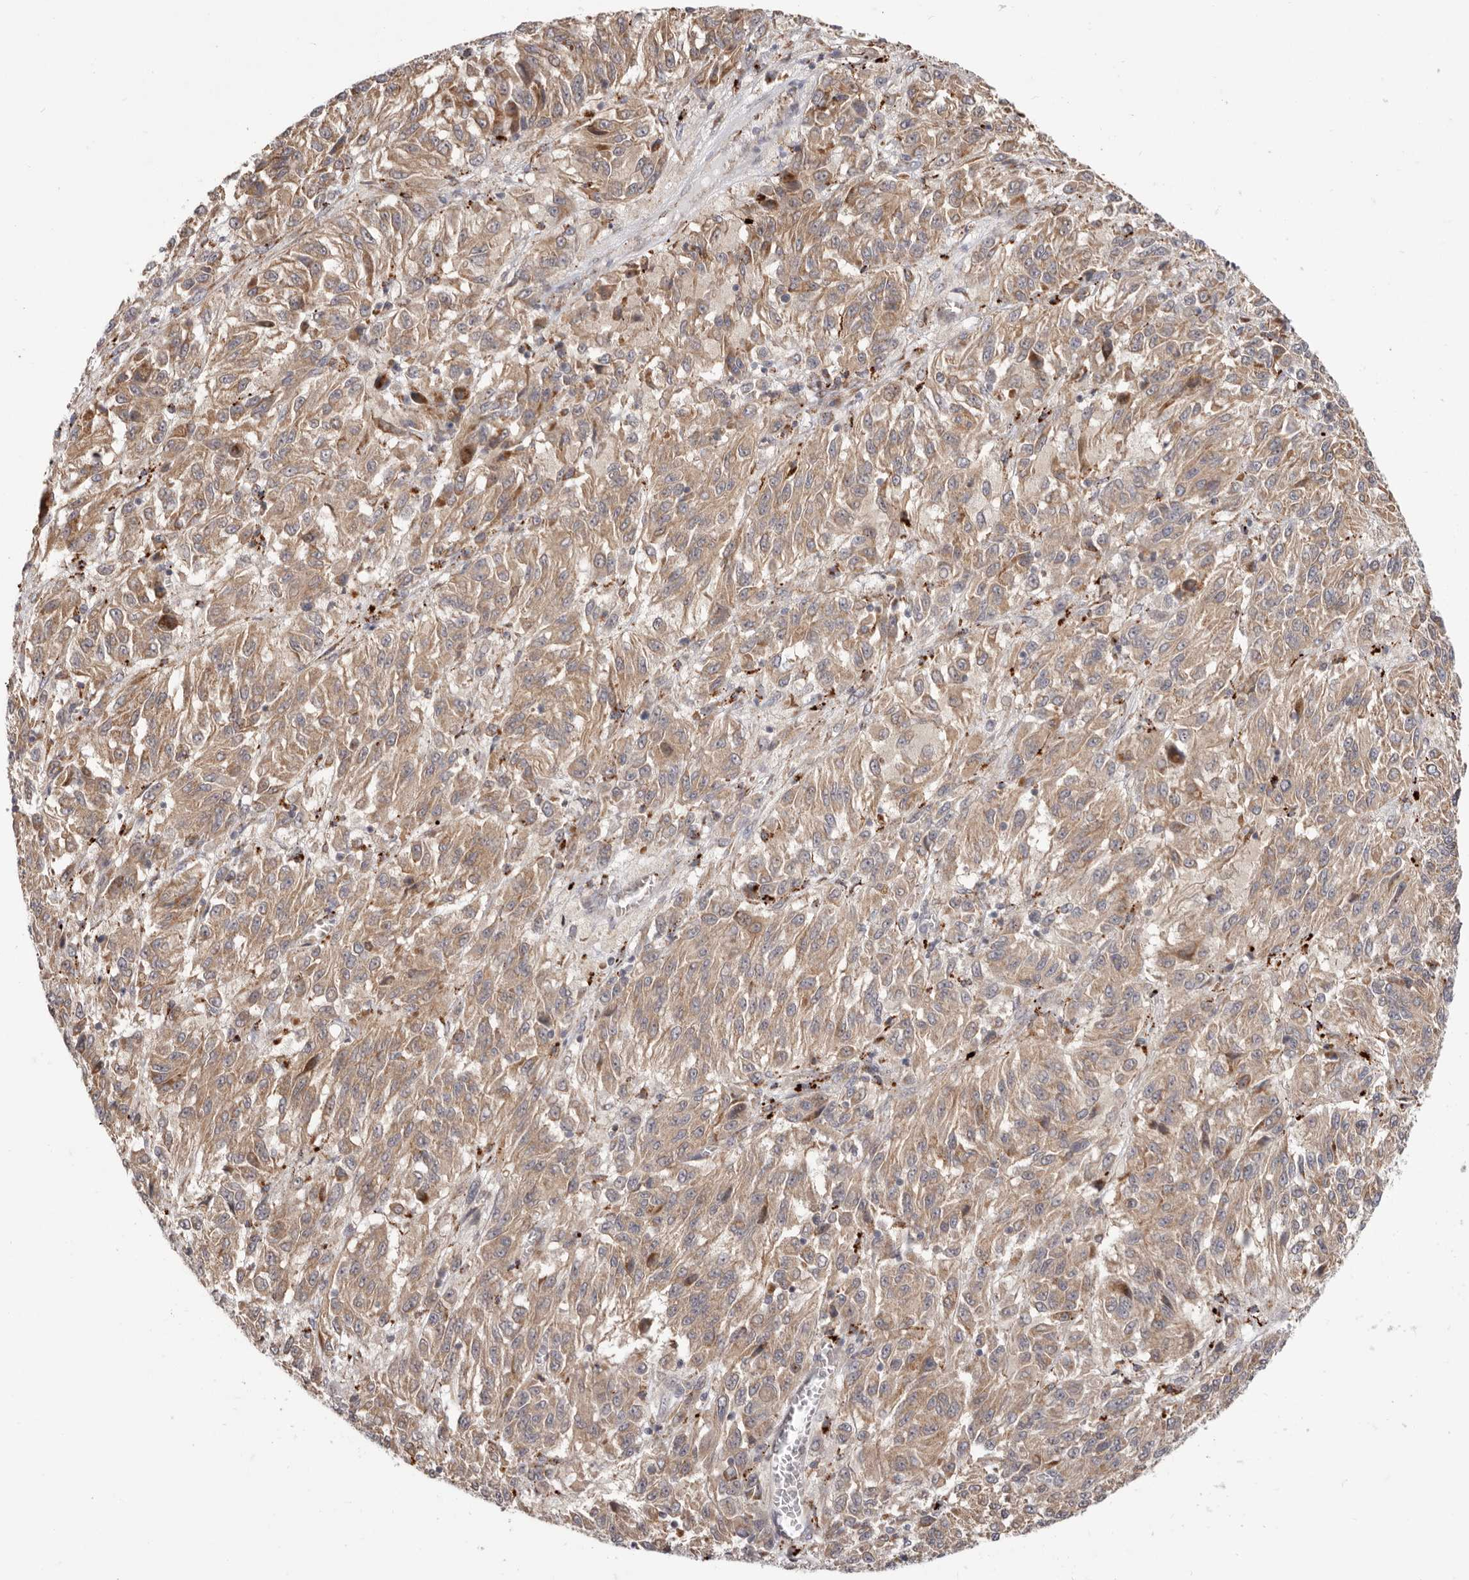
{"staining": {"intensity": "moderate", "quantity": ">75%", "location": "cytoplasmic/membranous"}, "tissue": "melanoma", "cell_type": "Tumor cells", "image_type": "cancer", "snomed": [{"axis": "morphology", "description": "Malignant melanoma, Metastatic site"}, {"axis": "topography", "description": "Lung"}], "caption": "Tumor cells demonstrate medium levels of moderate cytoplasmic/membranous staining in about >75% of cells in malignant melanoma (metastatic site).", "gene": "TOR3A", "patient": {"sex": "male", "age": 64}}